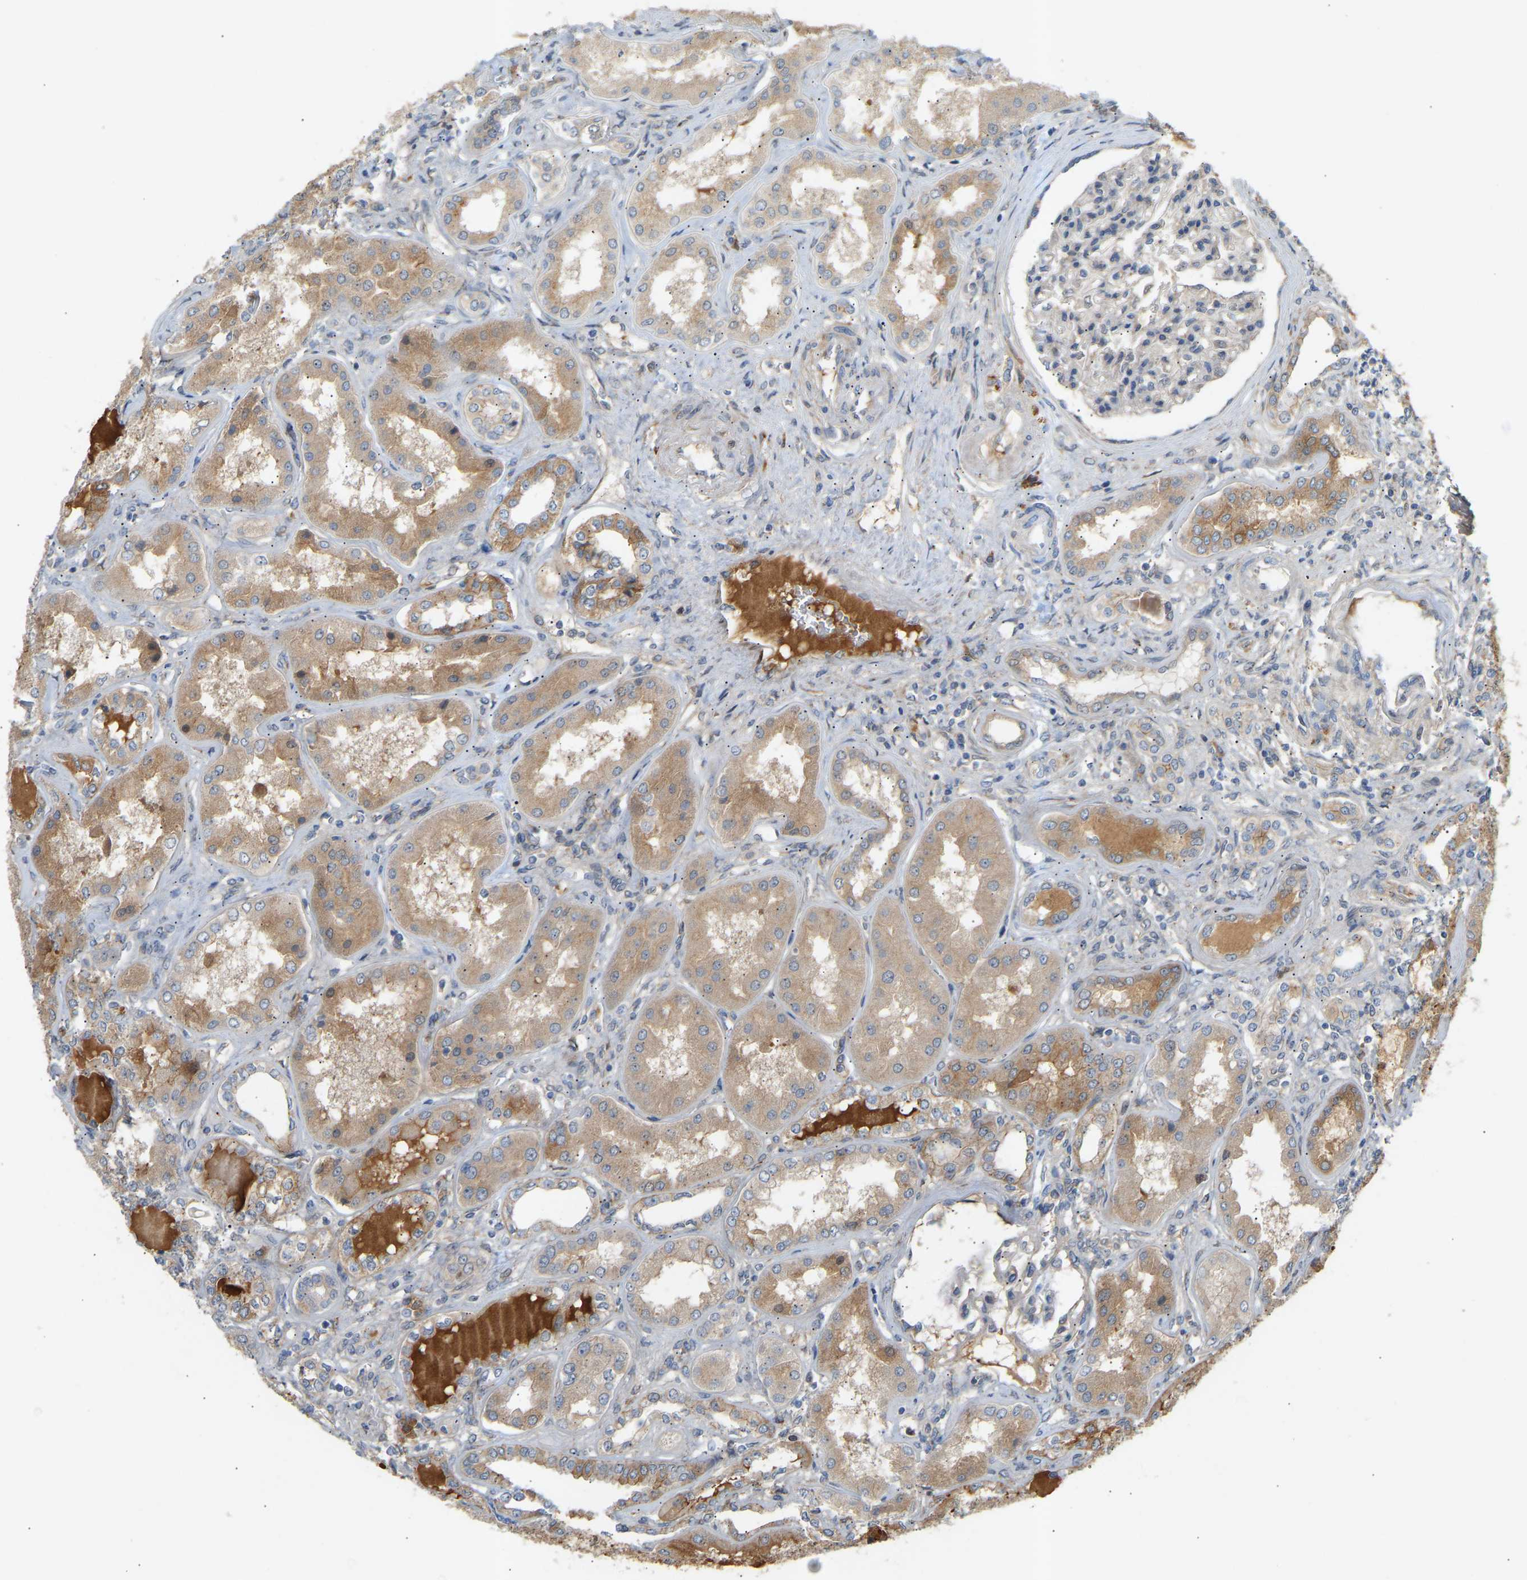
{"staining": {"intensity": "weak", "quantity": "25%-75%", "location": "cytoplasmic/membranous"}, "tissue": "kidney", "cell_type": "Cells in glomeruli", "image_type": "normal", "snomed": [{"axis": "morphology", "description": "Normal tissue, NOS"}, {"axis": "topography", "description": "Kidney"}], "caption": "Immunohistochemical staining of benign kidney exhibits low levels of weak cytoplasmic/membranous staining in approximately 25%-75% of cells in glomeruli.", "gene": "ATP5MF", "patient": {"sex": "female", "age": 56}}